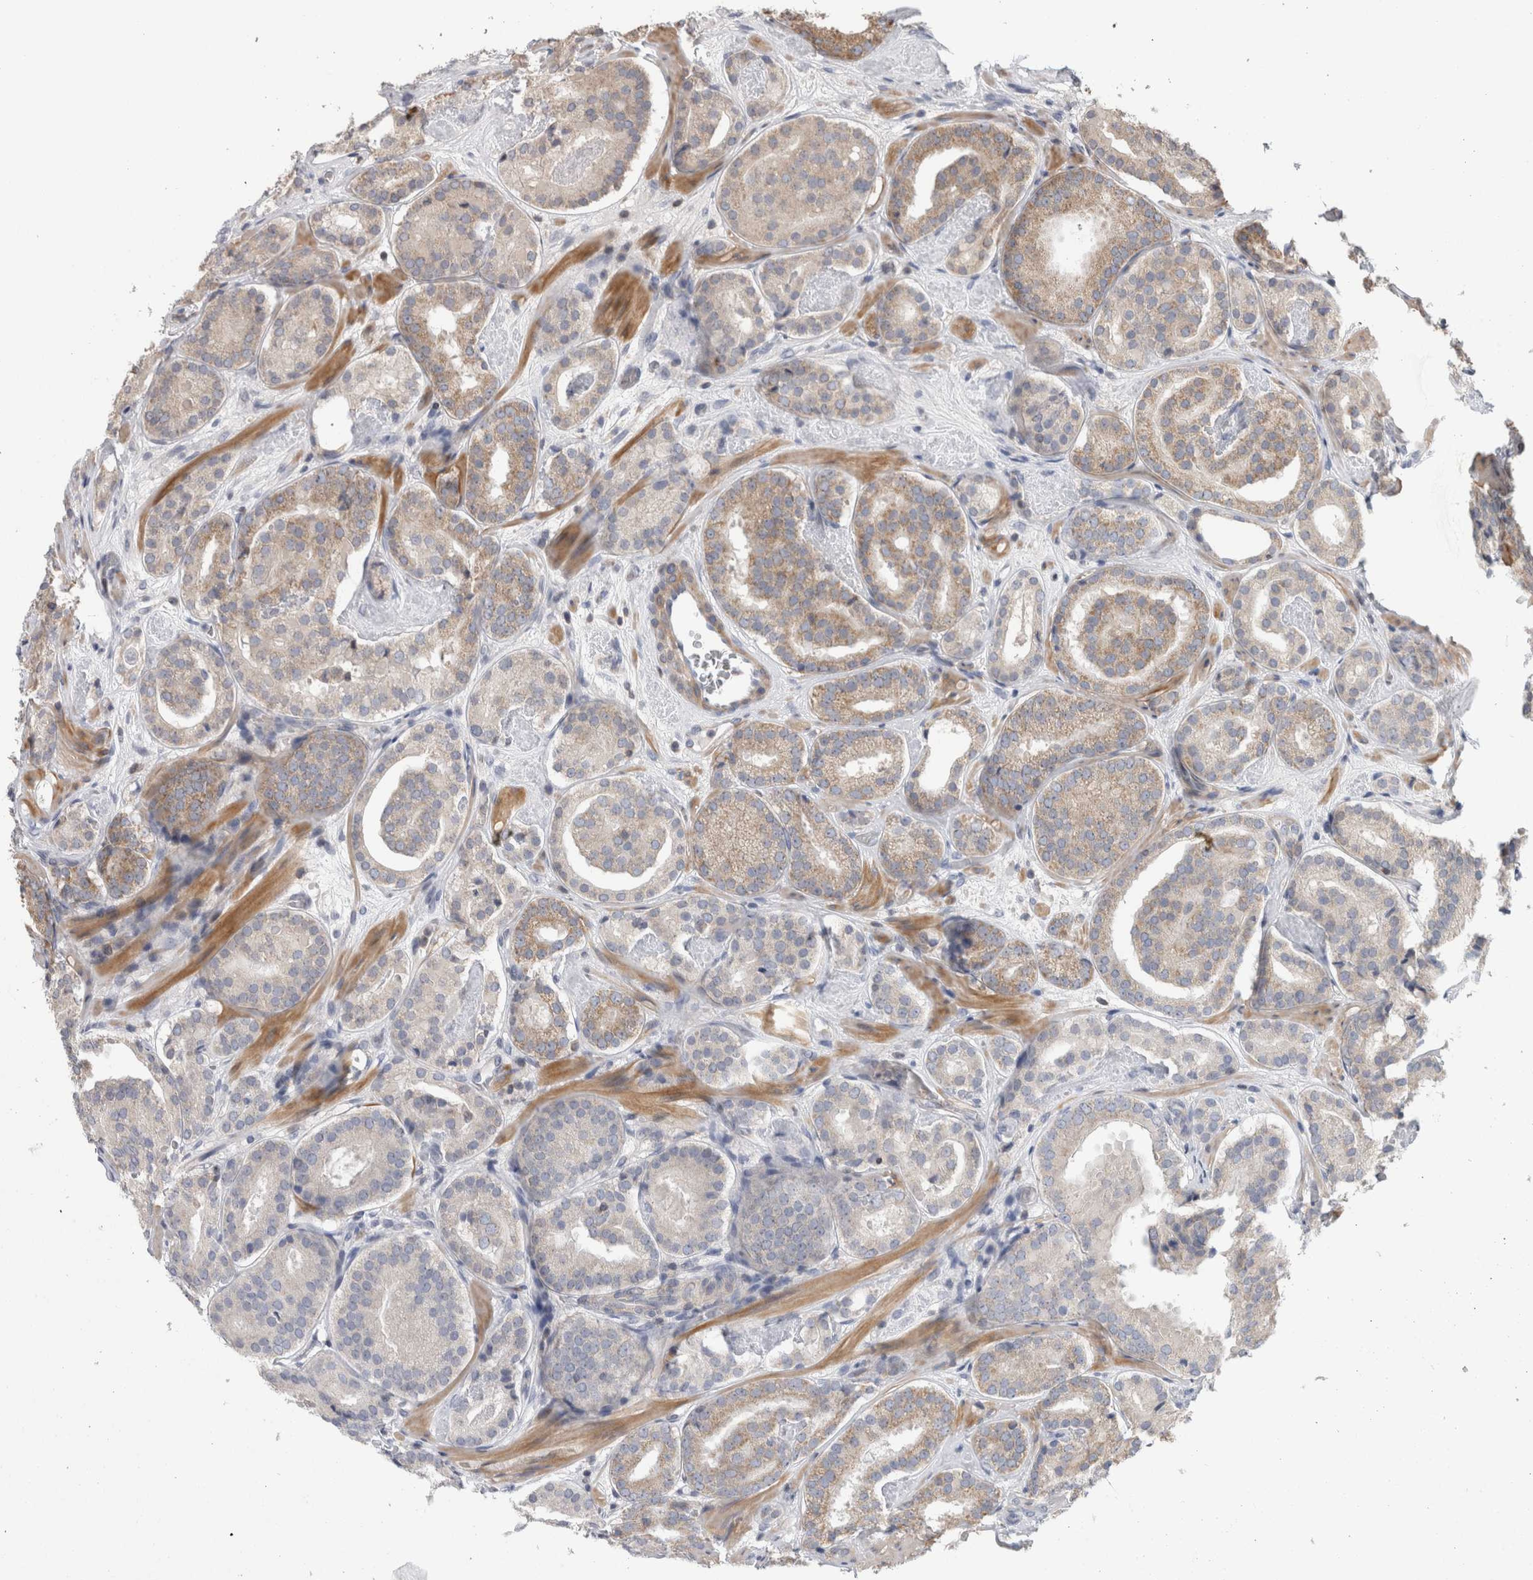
{"staining": {"intensity": "weak", "quantity": ">75%", "location": "cytoplasmic/membranous"}, "tissue": "prostate cancer", "cell_type": "Tumor cells", "image_type": "cancer", "snomed": [{"axis": "morphology", "description": "Adenocarcinoma, Low grade"}, {"axis": "topography", "description": "Prostate"}], "caption": "Approximately >75% of tumor cells in human prostate cancer display weak cytoplasmic/membranous protein staining as visualized by brown immunohistochemical staining.", "gene": "DARS2", "patient": {"sex": "male", "age": 69}}